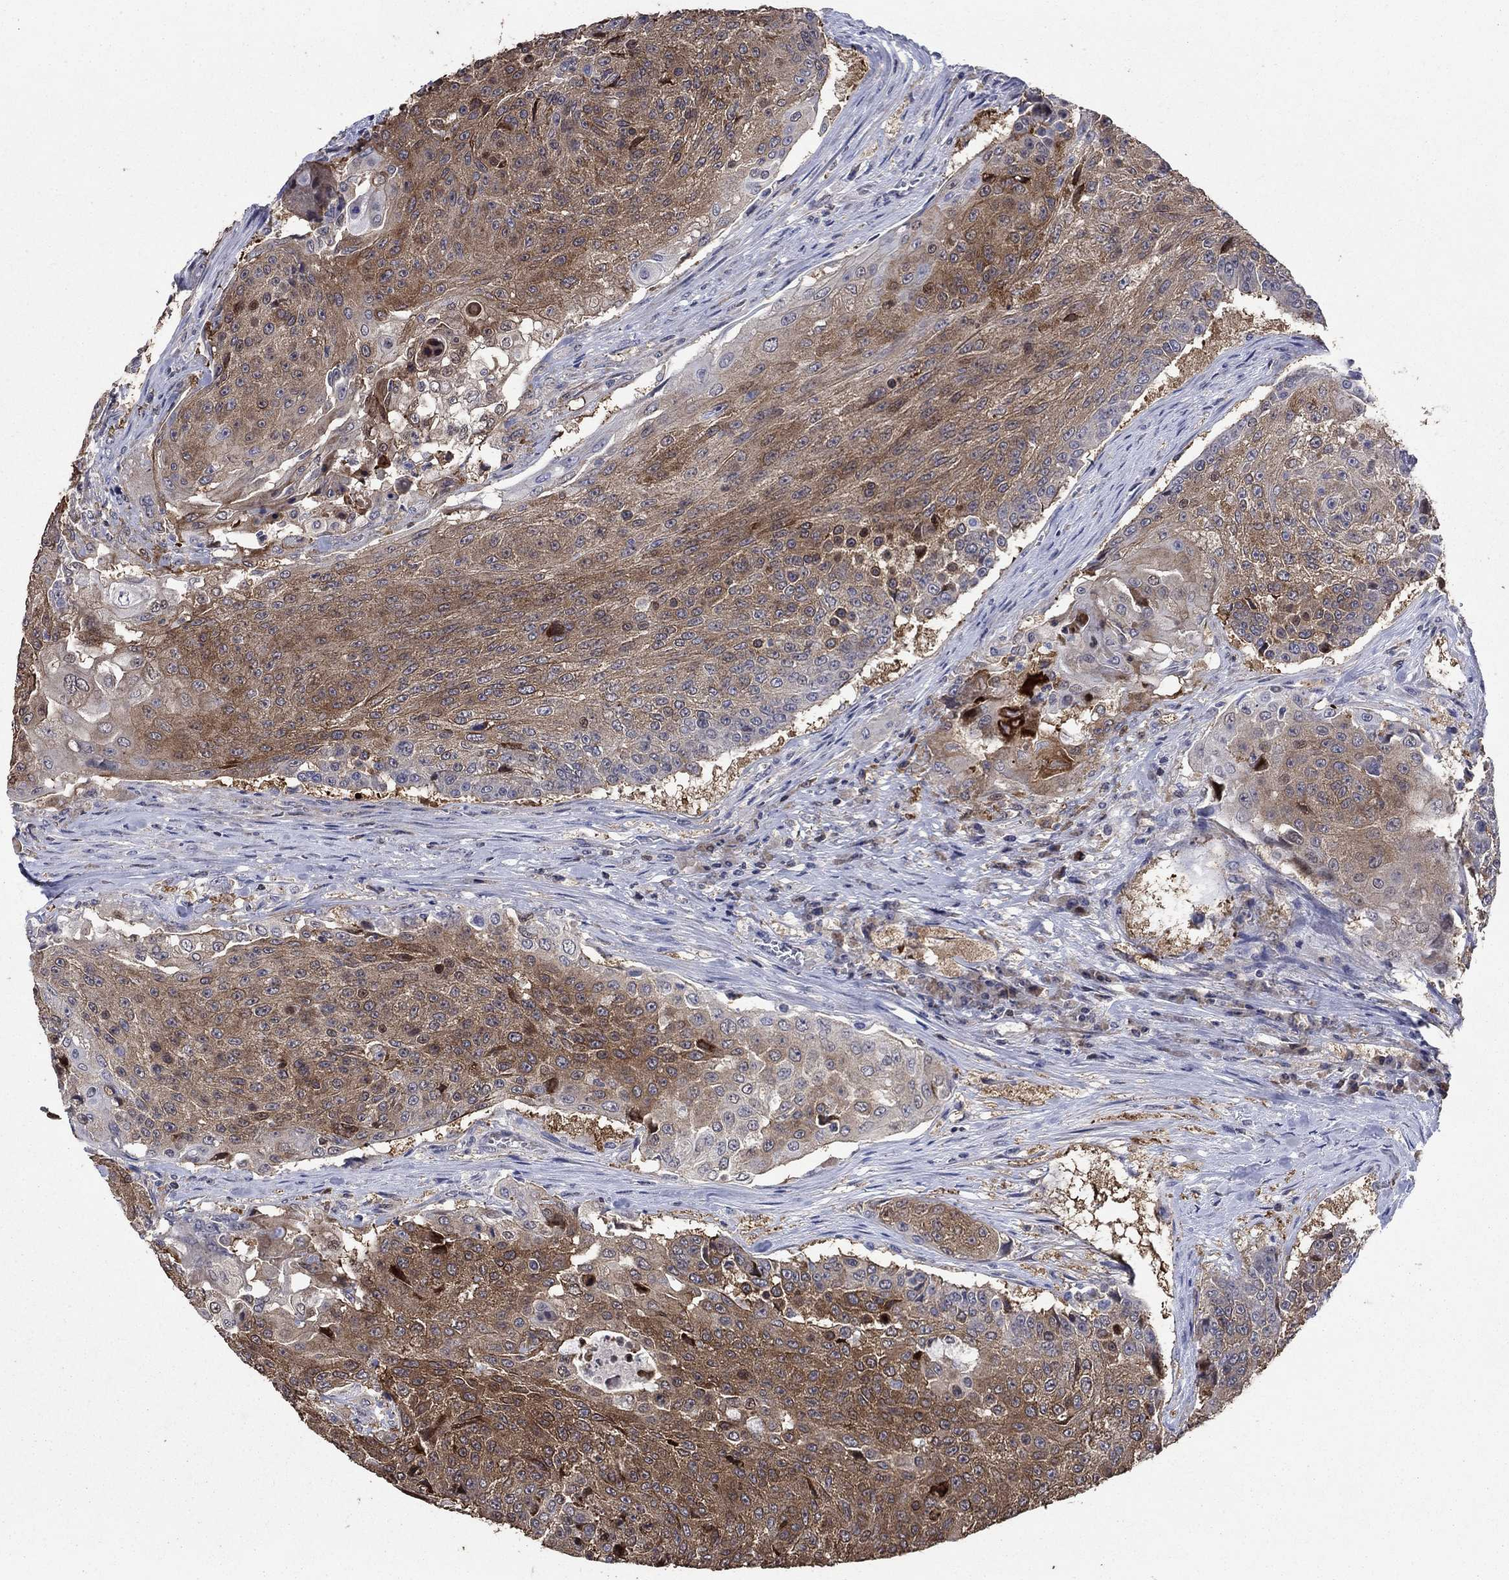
{"staining": {"intensity": "moderate", "quantity": ">75%", "location": "cytoplasmic/membranous"}, "tissue": "urothelial cancer", "cell_type": "Tumor cells", "image_type": "cancer", "snomed": [{"axis": "morphology", "description": "Urothelial carcinoma, High grade"}, {"axis": "topography", "description": "Urinary bladder"}], "caption": "Immunohistochemistry (DAB (3,3'-diaminobenzidine)) staining of human high-grade urothelial carcinoma demonstrates moderate cytoplasmic/membranous protein staining in about >75% of tumor cells. Using DAB (3,3'-diaminobenzidine) (brown) and hematoxylin (blue) stains, captured at high magnification using brightfield microscopy.", "gene": "DVL1", "patient": {"sex": "female", "age": 63}}